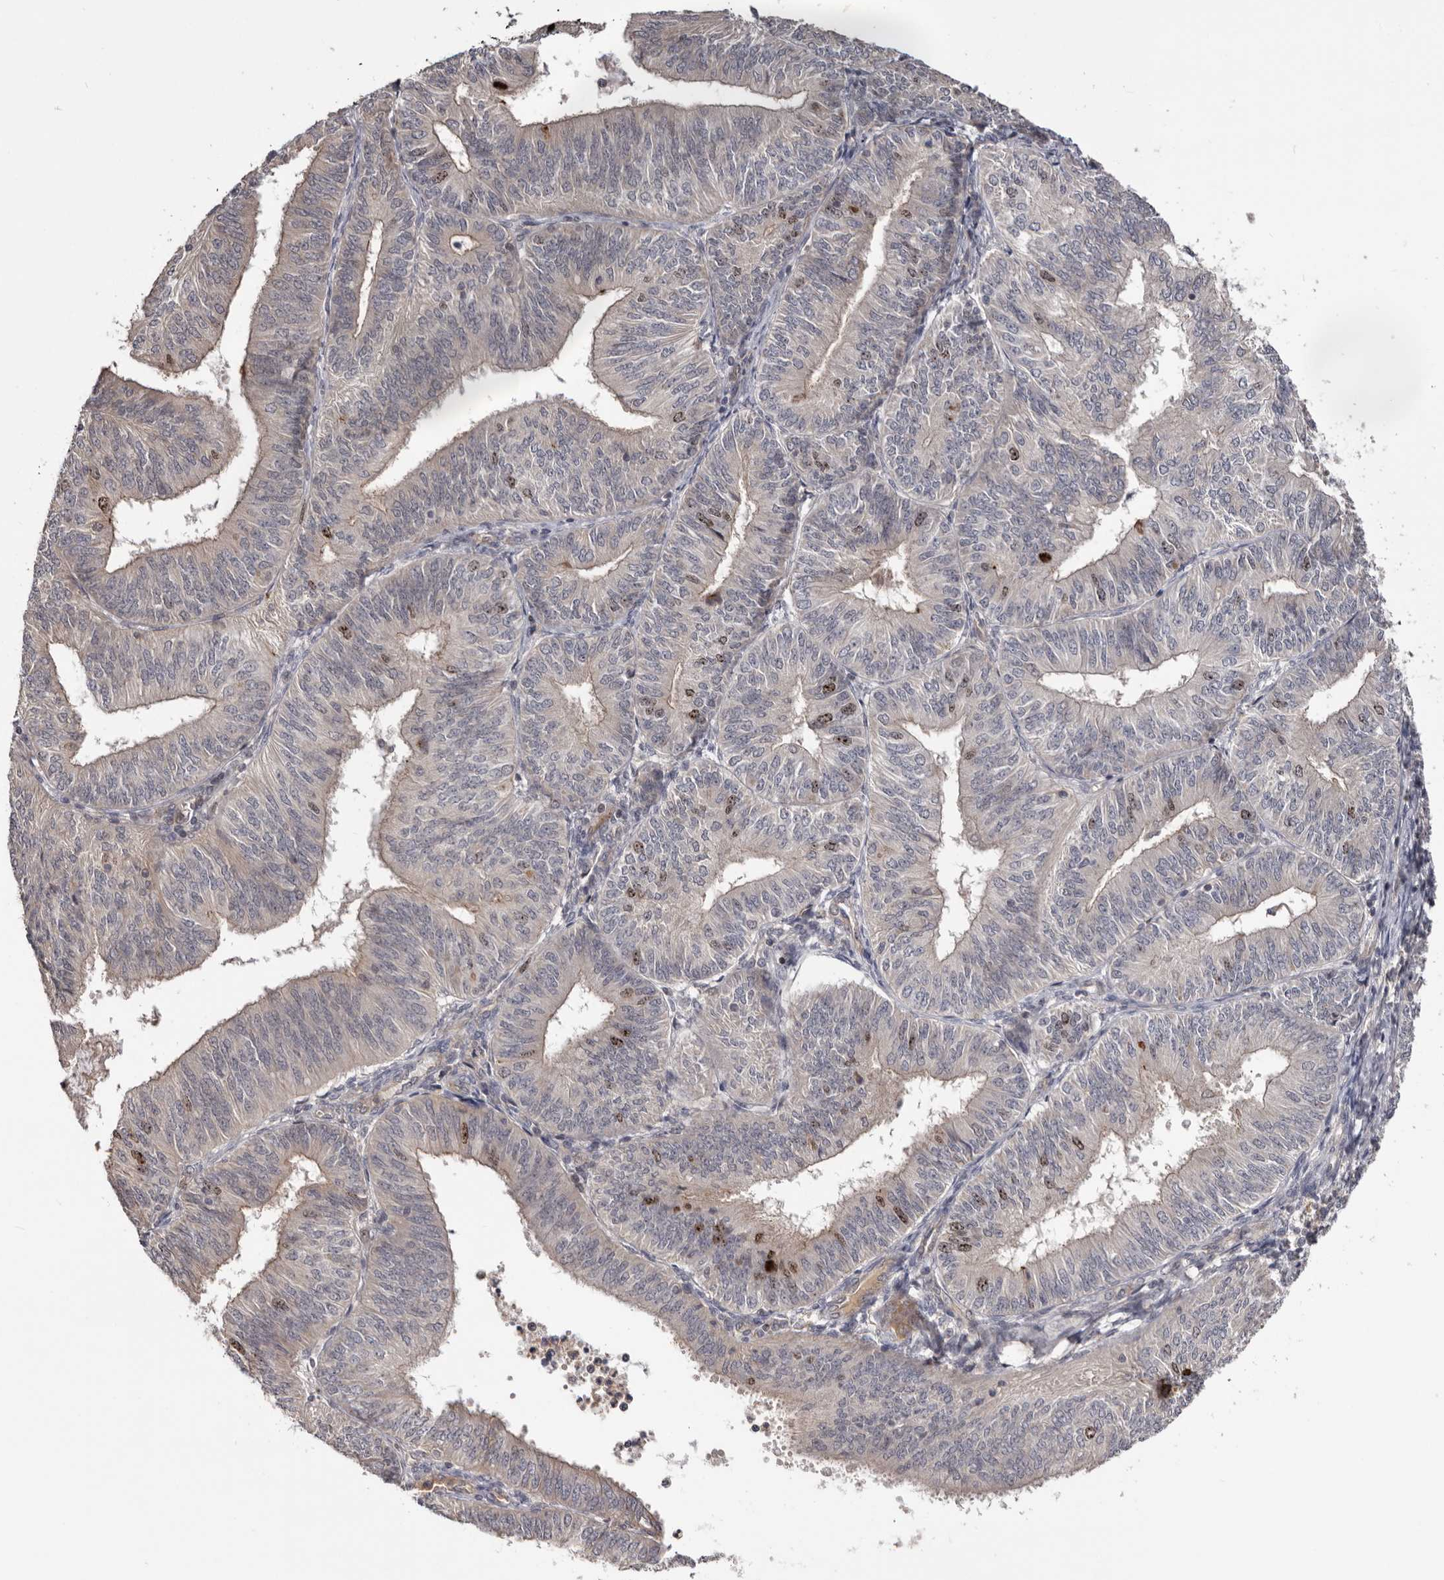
{"staining": {"intensity": "moderate", "quantity": "<25%", "location": "cytoplasmic/membranous,nuclear"}, "tissue": "endometrial cancer", "cell_type": "Tumor cells", "image_type": "cancer", "snomed": [{"axis": "morphology", "description": "Adenocarcinoma, NOS"}, {"axis": "topography", "description": "Endometrium"}], "caption": "The image displays staining of endometrial cancer, revealing moderate cytoplasmic/membranous and nuclear protein staining (brown color) within tumor cells.", "gene": "CDCA8", "patient": {"sex": "female", "age": 58}}